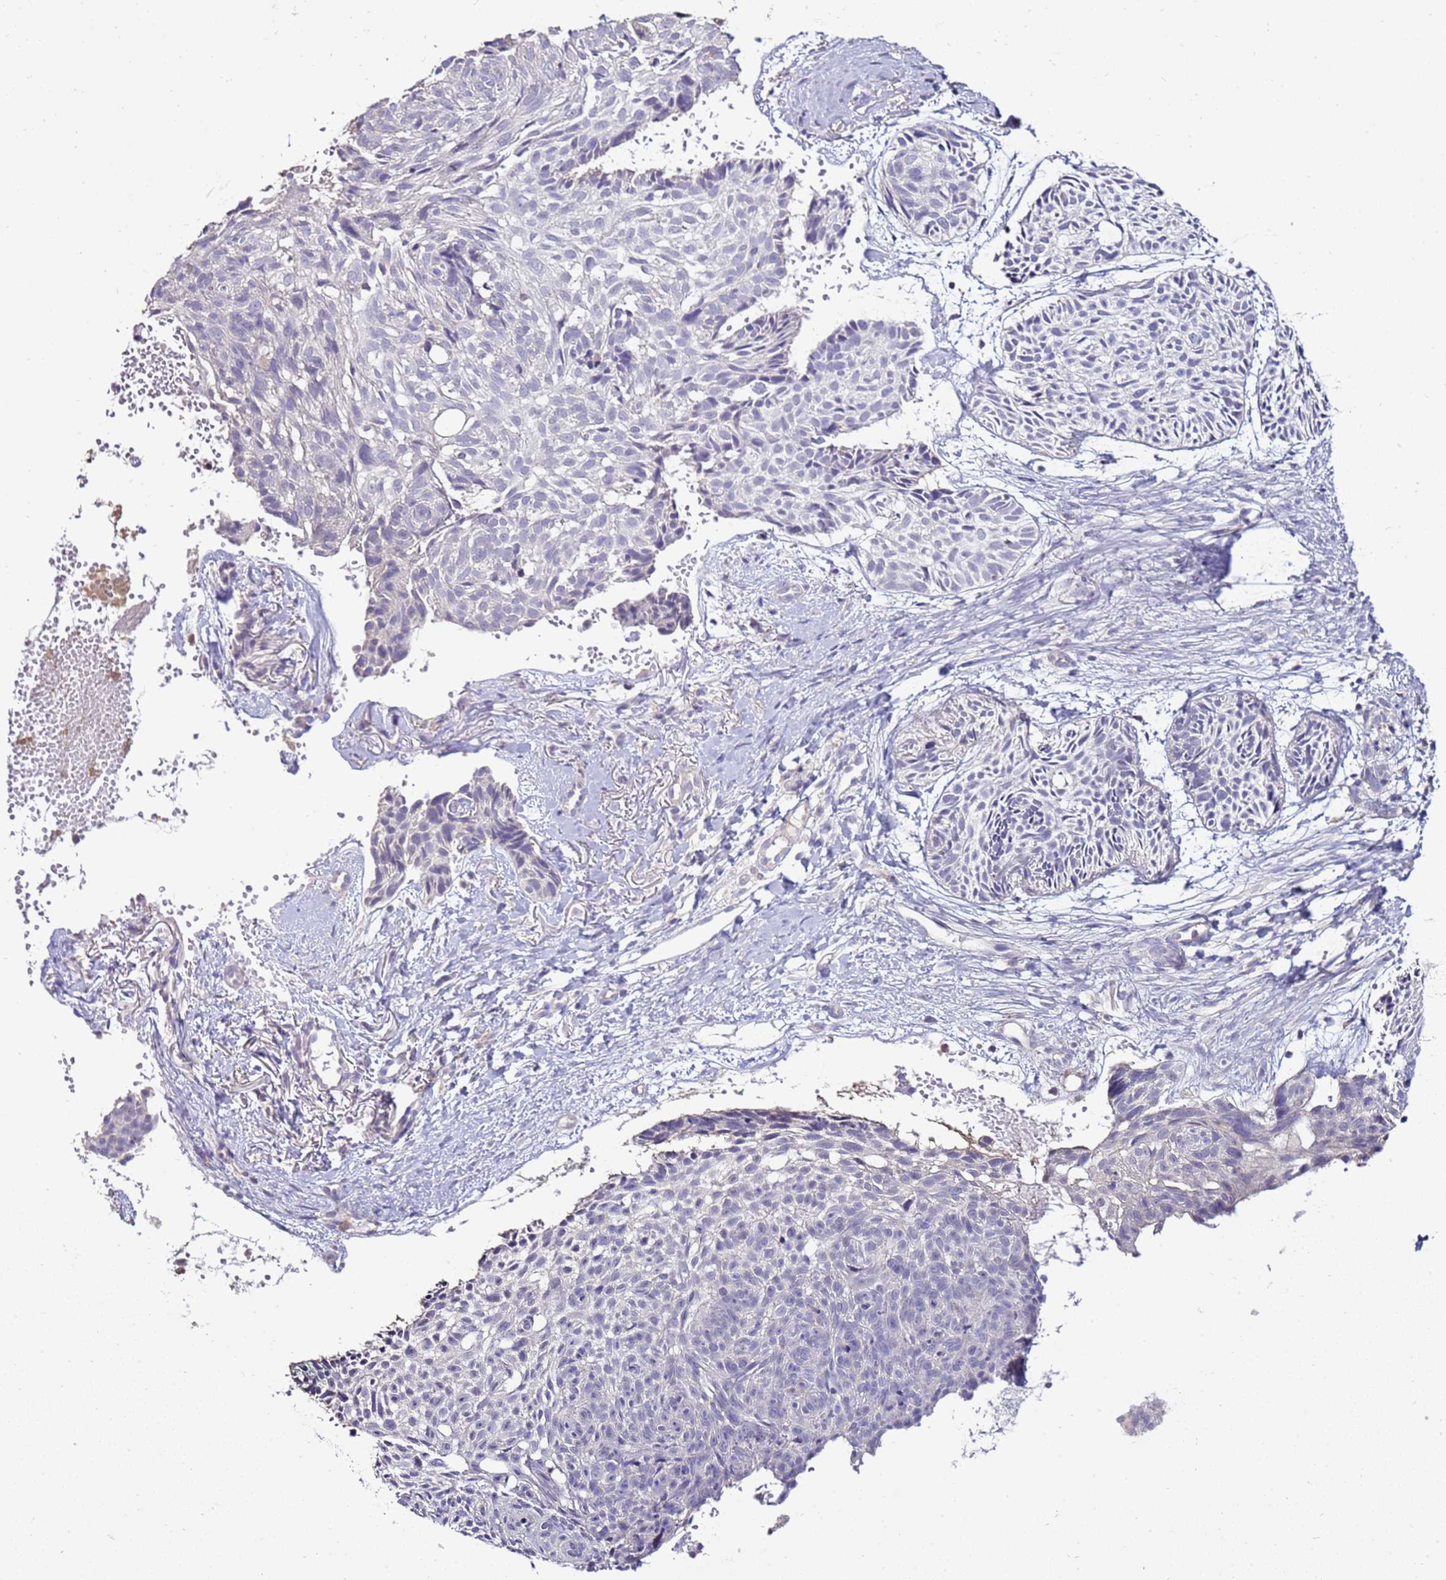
{"staining": {"intensity": "negative", "quantity": "none", "location": "none"}, "tissue": "skin cancer", "cell_type": "Tumor cells", "image_type": "cancer", "snomed": [{"axis": "morphology", "description": "Normal tissue, NOS"}, {"axis": "morphology", "description": "Basal cell carcinoma"}, {"axis": "topography", "description": "Skin"}], "caption": "DAB (3,3'-diaminobenzidine) immunohistochemical staining of human basal cell carcinoma (skin) shows no significant staining in tumor cells.", "gene": "IL2RG", "patient": {"sex": "male", "age": 66}}